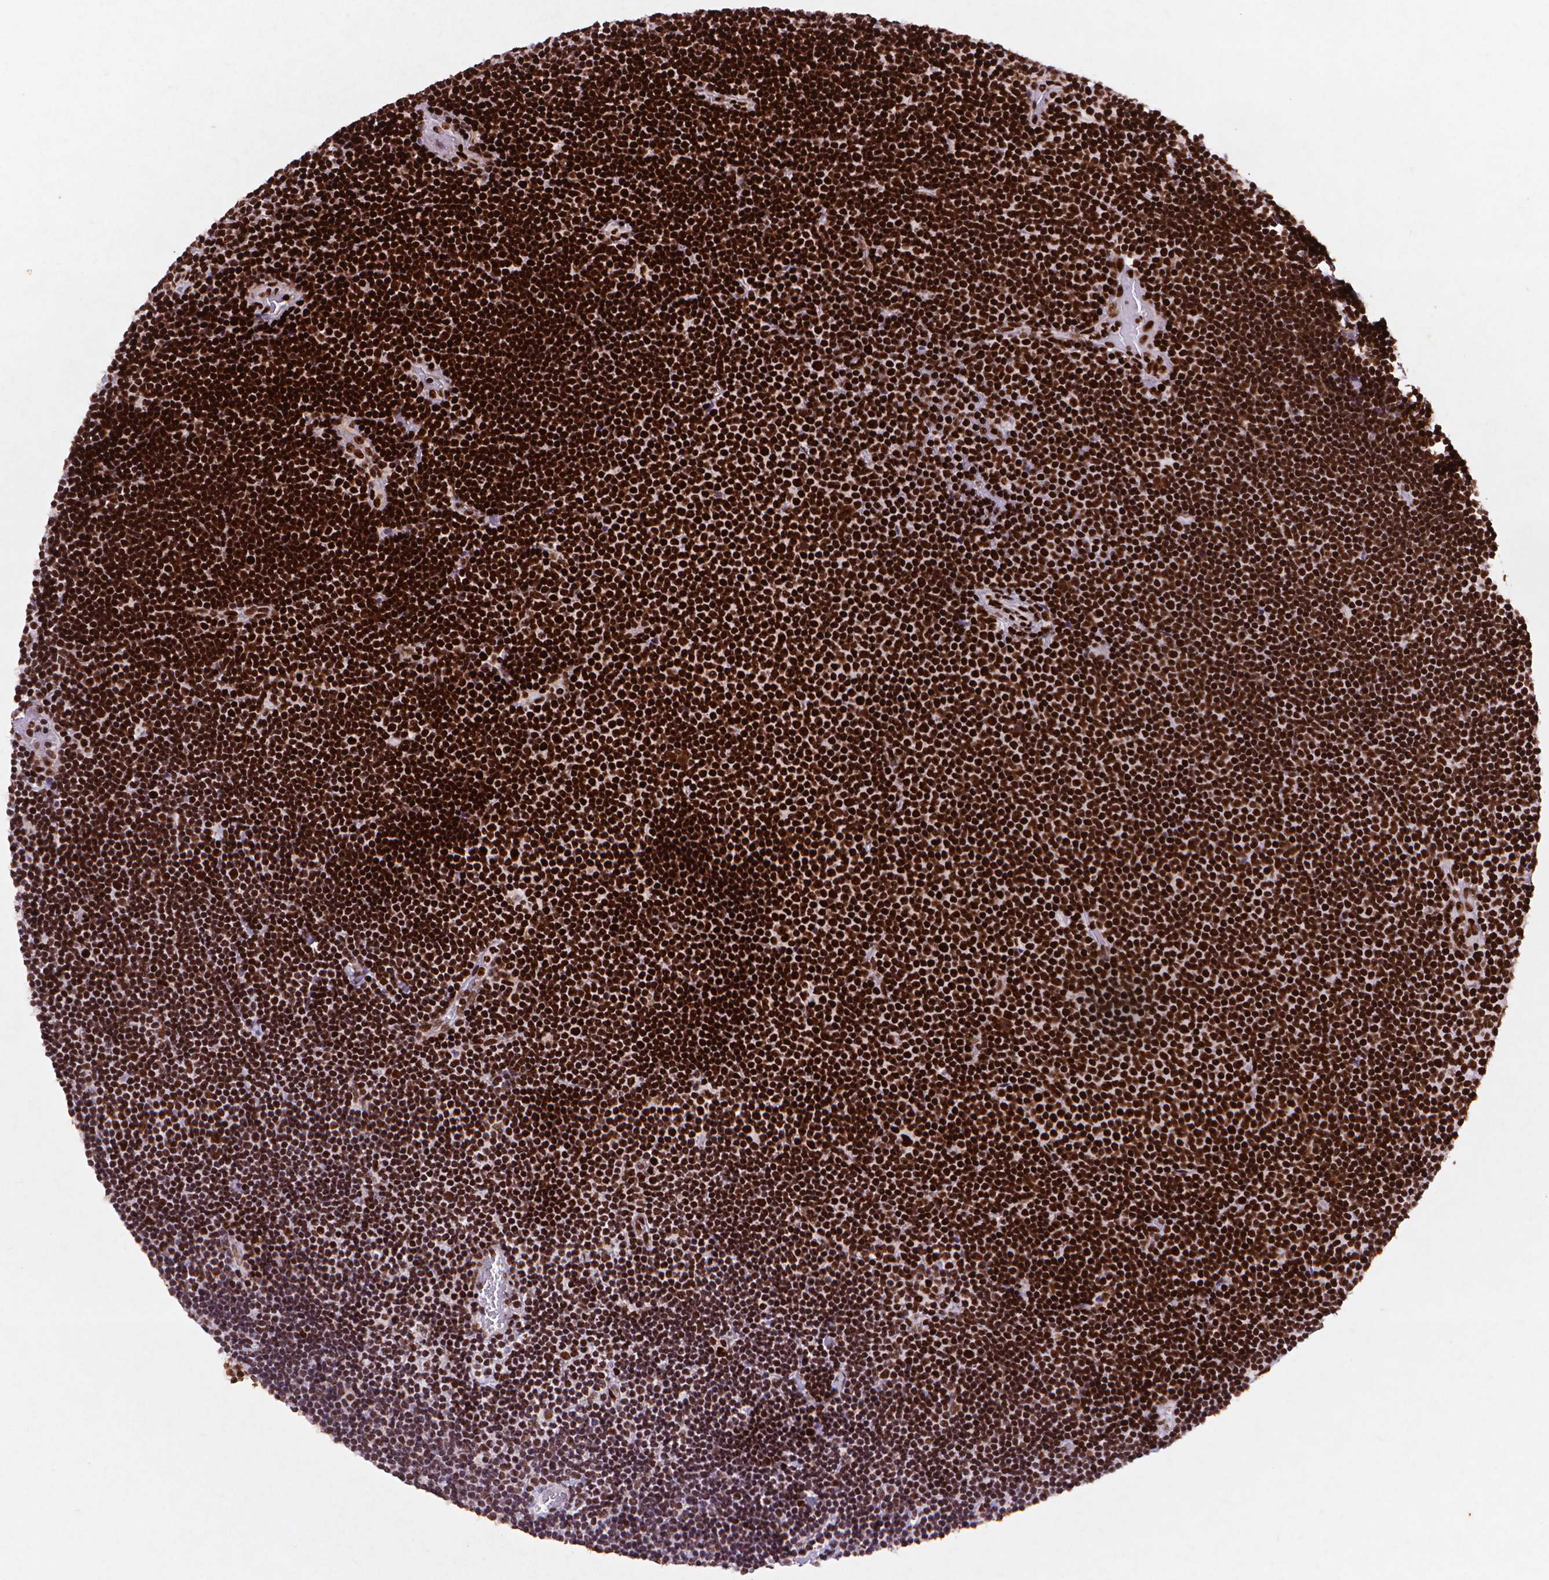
{"staining": {"intensity": "strong", "quantity": ">75%", "location": "nuclear"}, "tissue": "lymphoma", "cell_type": "Tumor cells", "image_type": "cancer", "snomed": [{"axis": "morphology", "description": "Malignant lymphoma, non-Hodgkin's type, Low grade"}, {"axis": "topography", "description": "Brain"}], "caption": "This histopathology image exhibits immunohistochemistry (IHC) staining of human malignant lymphoma, non-Hodgkin's type (low-grade), with high strong nuclear expression in approximately >75% of tumor cells.", "gene": "CITED2", "patient": {"sex": "female", "age": 66}}